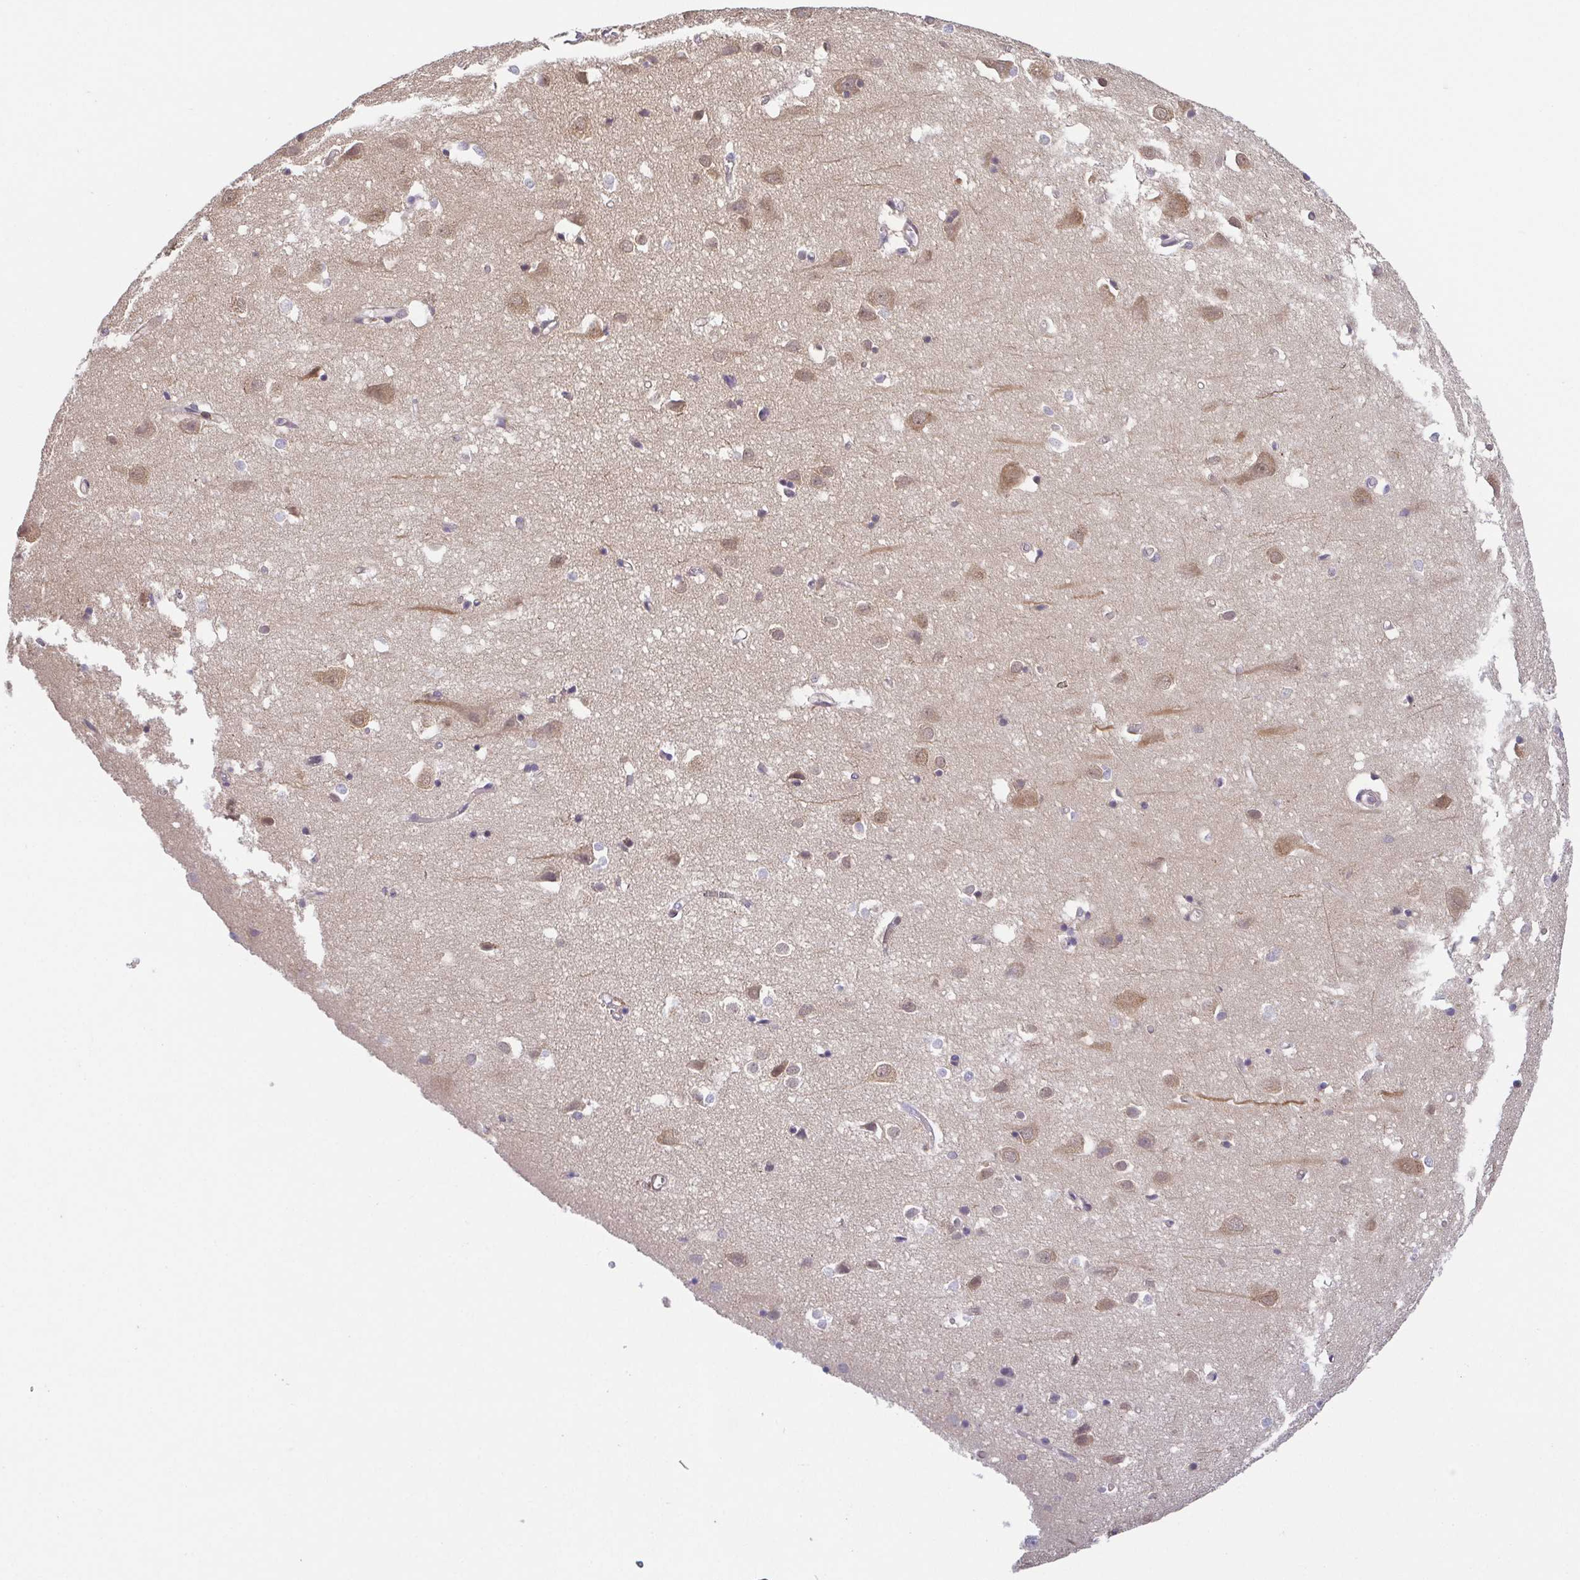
{"staining": {"intensity": "negative", "quantity": "none", "location": "none"}, "tissue": "cerebral cortex", "cell_type": "Endothelial cells", "image_type": "normal", "snomed": [{"axis": "morphology", "description": "Normal tissue, NOS"}, {"axis": "topography", "description": "Cerebral cortex"}], "caption": "Immunohistochemistry of normal cerebral cortex exhibits no positivity in endothelial cells.", "gene": "PREPL", "patient": {"sex": "male", "age": 70}}